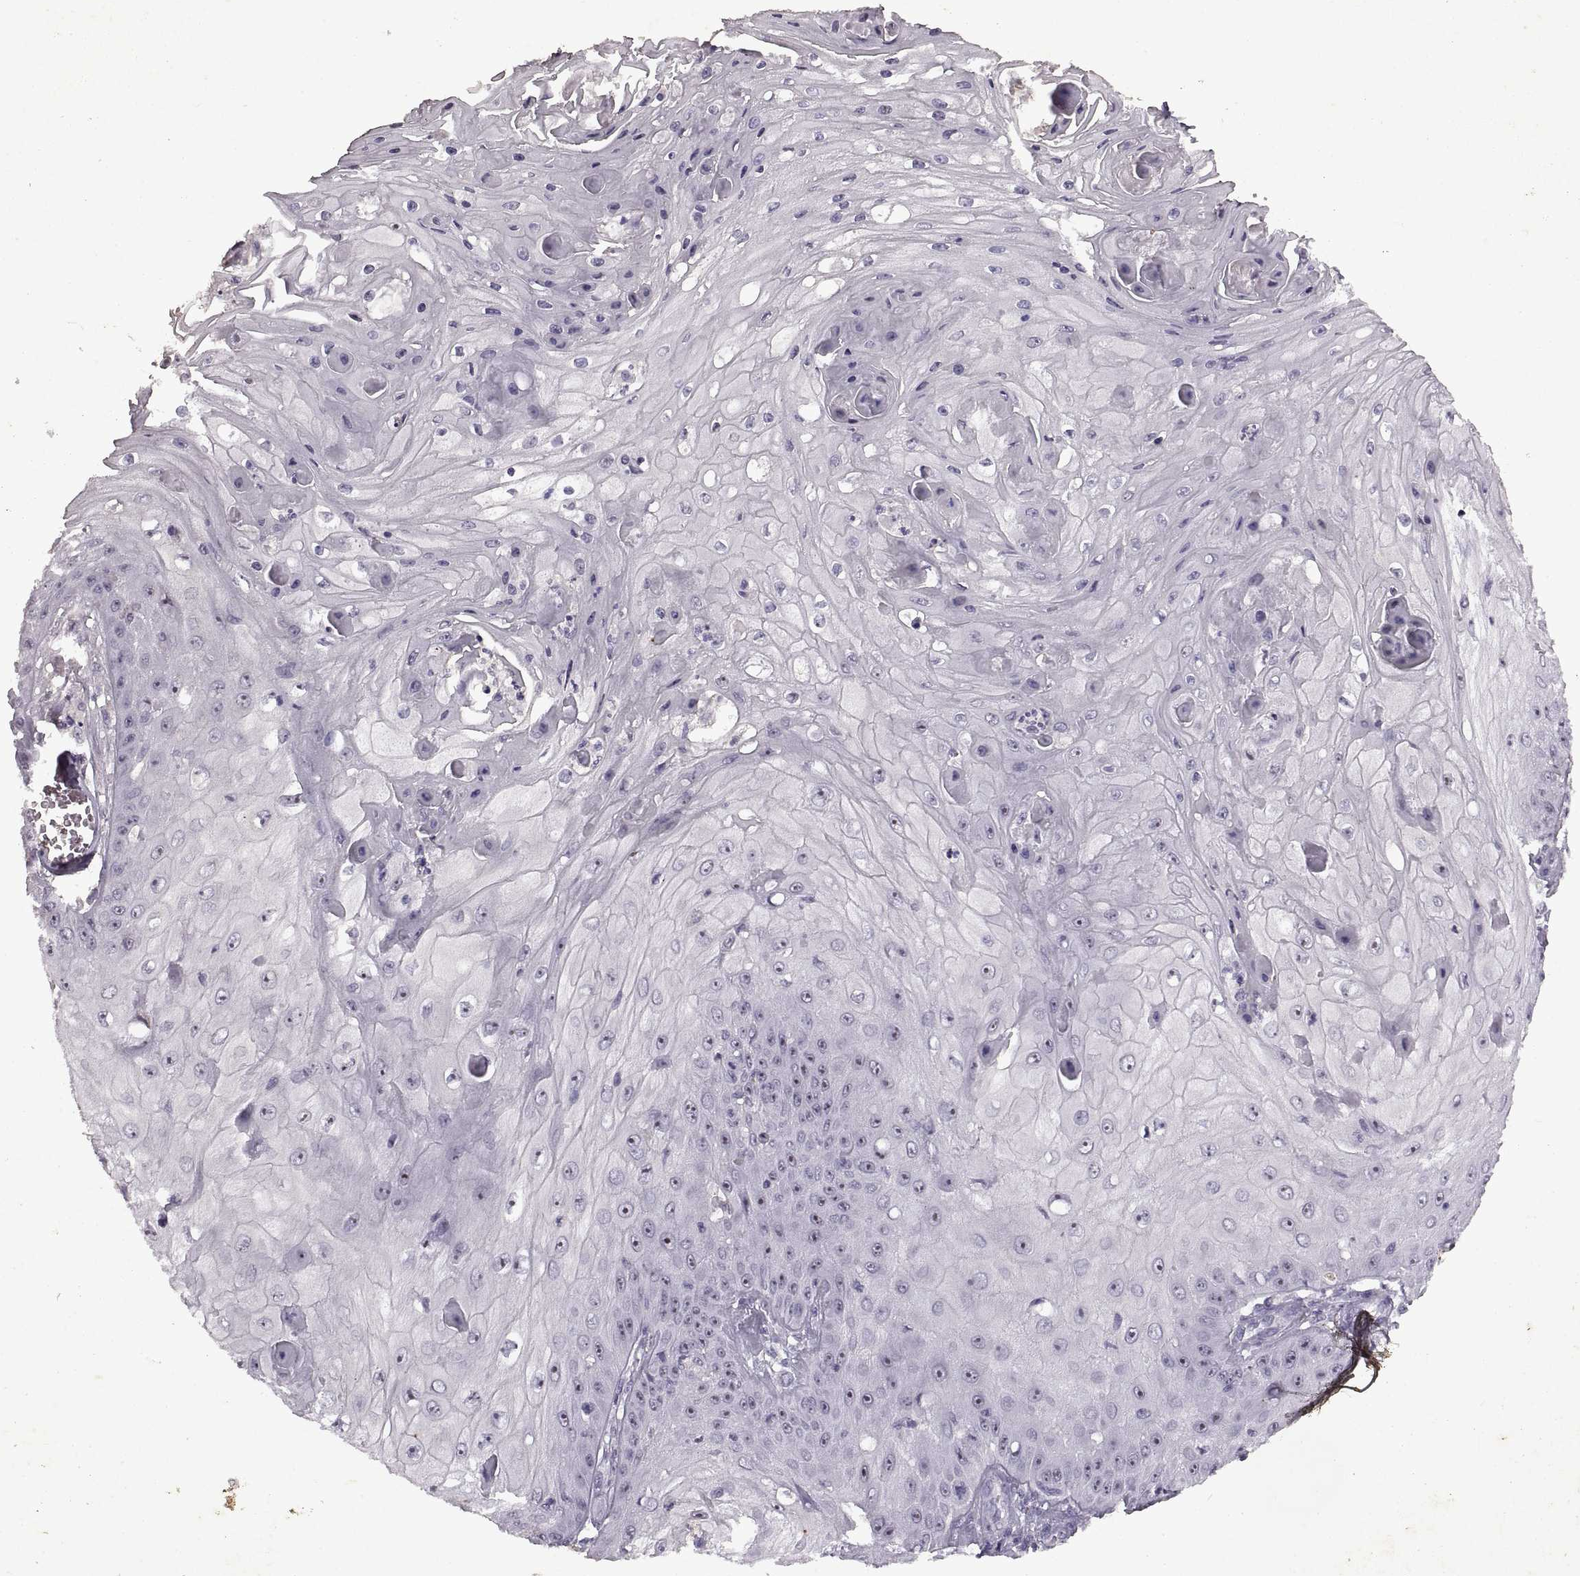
{"staining": {"intensity": "strong", "quantity": "<25%", "location": "nuclear"}, "tissue": "skin cancer", "cell_type": "Tumor cells", "image_type": "cancer", "snomed": [{"axis": "morphology", "description": "Squamous cell carcinoma, NOS"}, {"axis": "topography", "description": "Skin"}], "caption": "The micrograph demonstrates a brown stain indicating the presence of a protein in the nuclear of tumor cells in skin squamous cell carcinoma. (Brightfield microscopy of DAB IHC at high magnification).", "gene": "SINHCAF", "patient": {"sex": "male", "age": 70}}